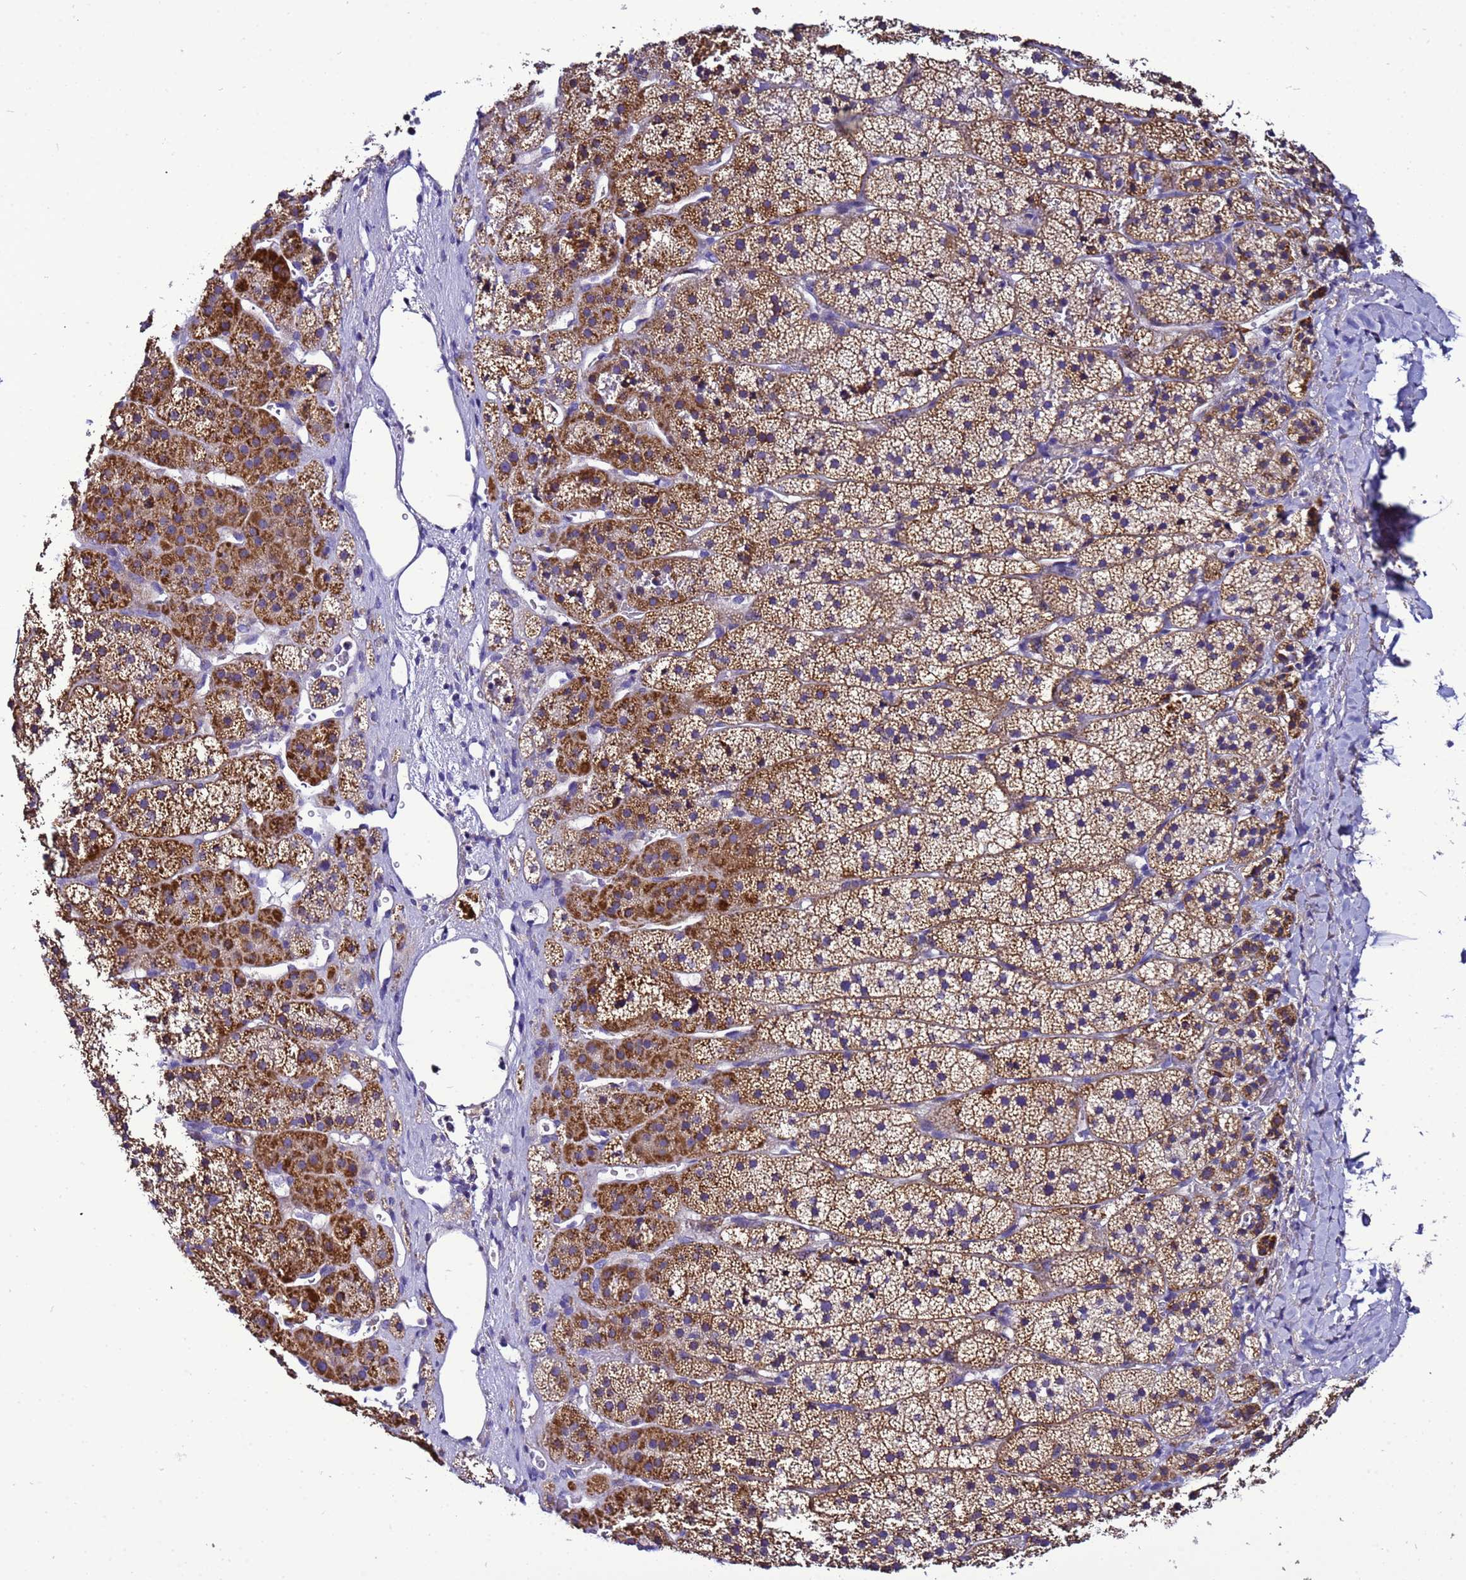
{"staining": {"intensity": "strong", "quantity": ">75%", "location": "cytoplasmic/membranous"}, "tissue": "adrenal gland", "cell_type": "Glandular cells", "image_type": "normal", "snomed": [{"axis": "morphology", "description": "Normal tissue, NOS"}, {"axis": "topography", "description": "Adrenal gland"}], "caption": "Adrenal gland stained with immunohistochemistry (IHC) exhibits strong cytoplasmic/membranous positivity in about >75% of glandular cells.", "gene": "HIGD2A", "patient": {"sex": "female", "age": 44}}